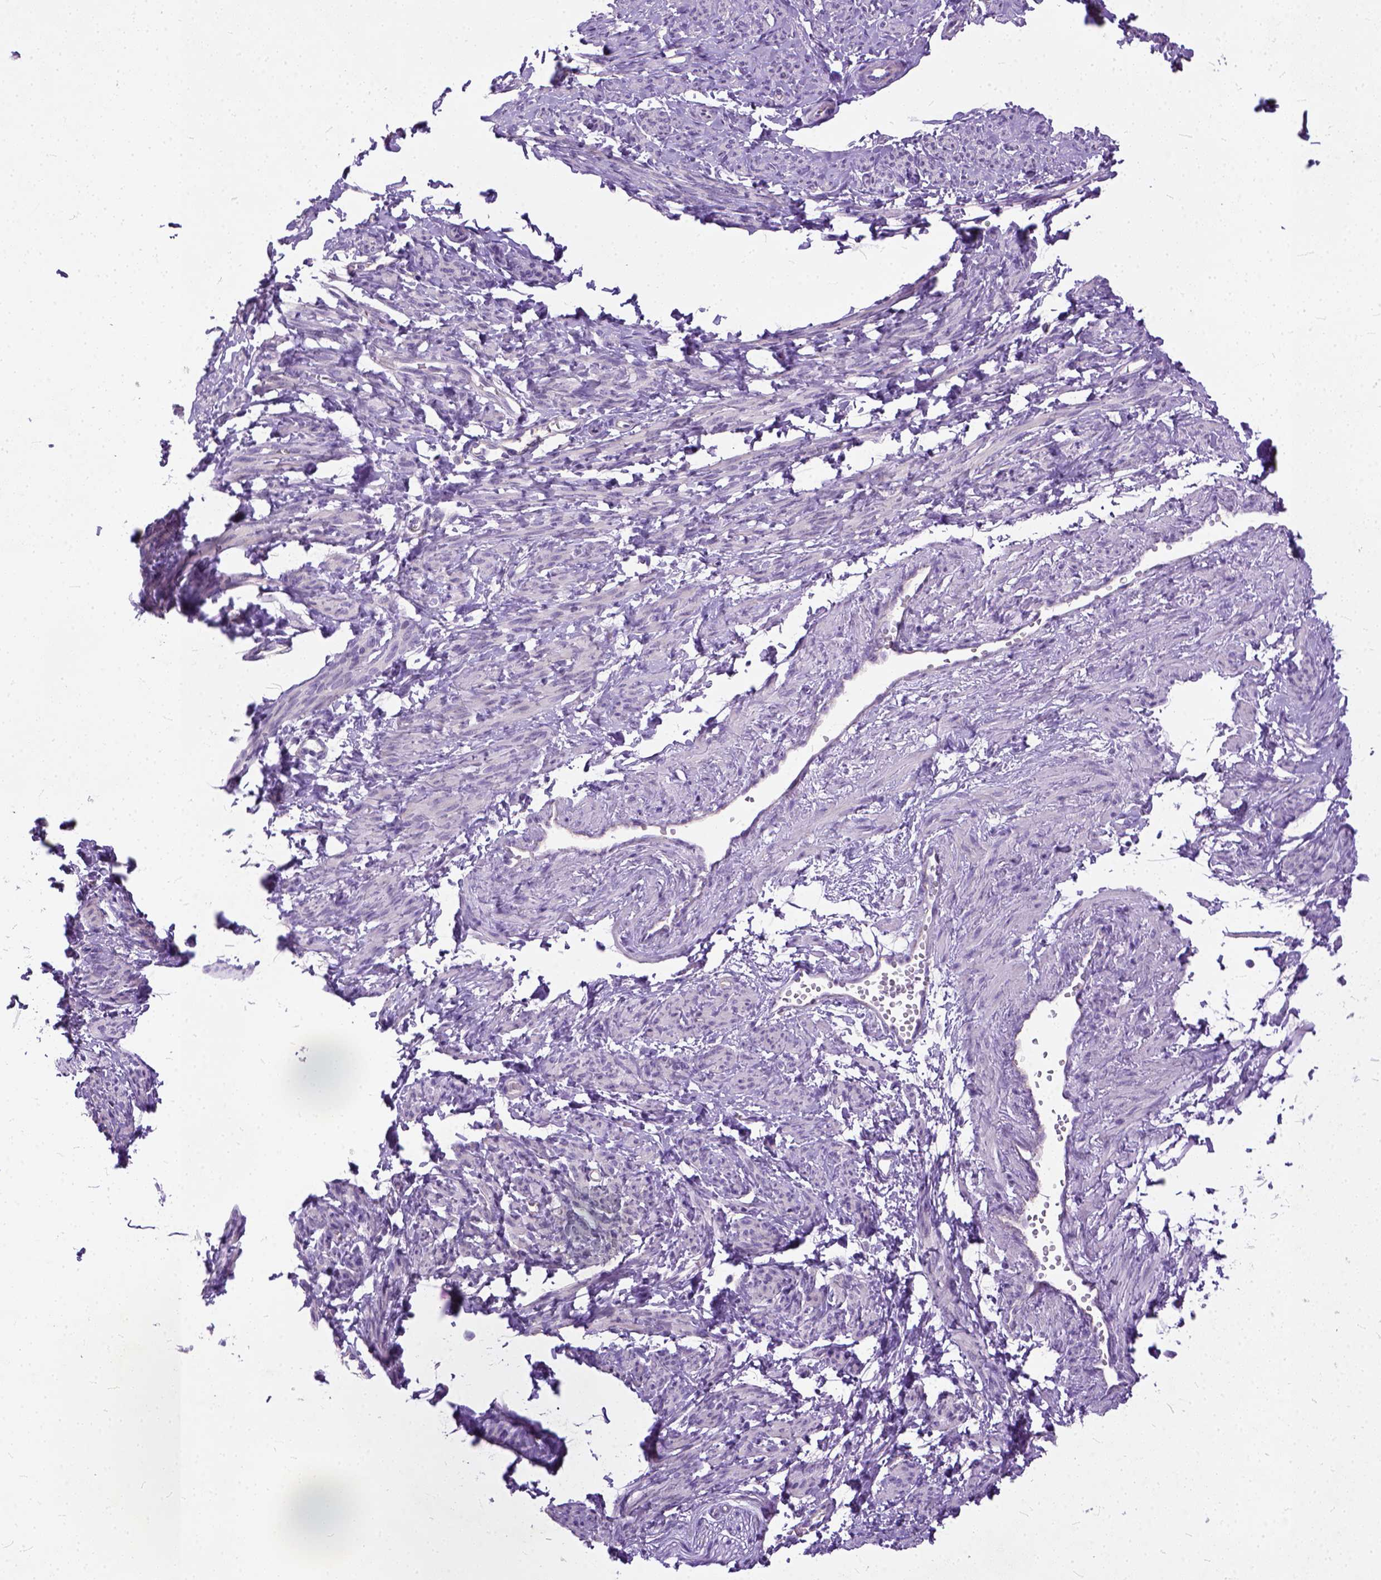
{"staining": {"intensity": "negative", "quantity": "none", "location": "none"}, "tissue": "smooth muscle", "cell_type": "Smooth muscle cells", "image_type": "normal", "snomed": [{"axis": "morphology", "description": "Normal tissue, NOS"}, {"axis": "topography", "description": "Smooth muscle"}], "caption": "Immunohistochemistry (IHC) micrograph of normal smooth muscle: smooth muscle stained with DAB displays no significant protein expression in smooth muscle cells.", "gene": "ADGRF1", "patient": {"sex": "female", "age": 65}}